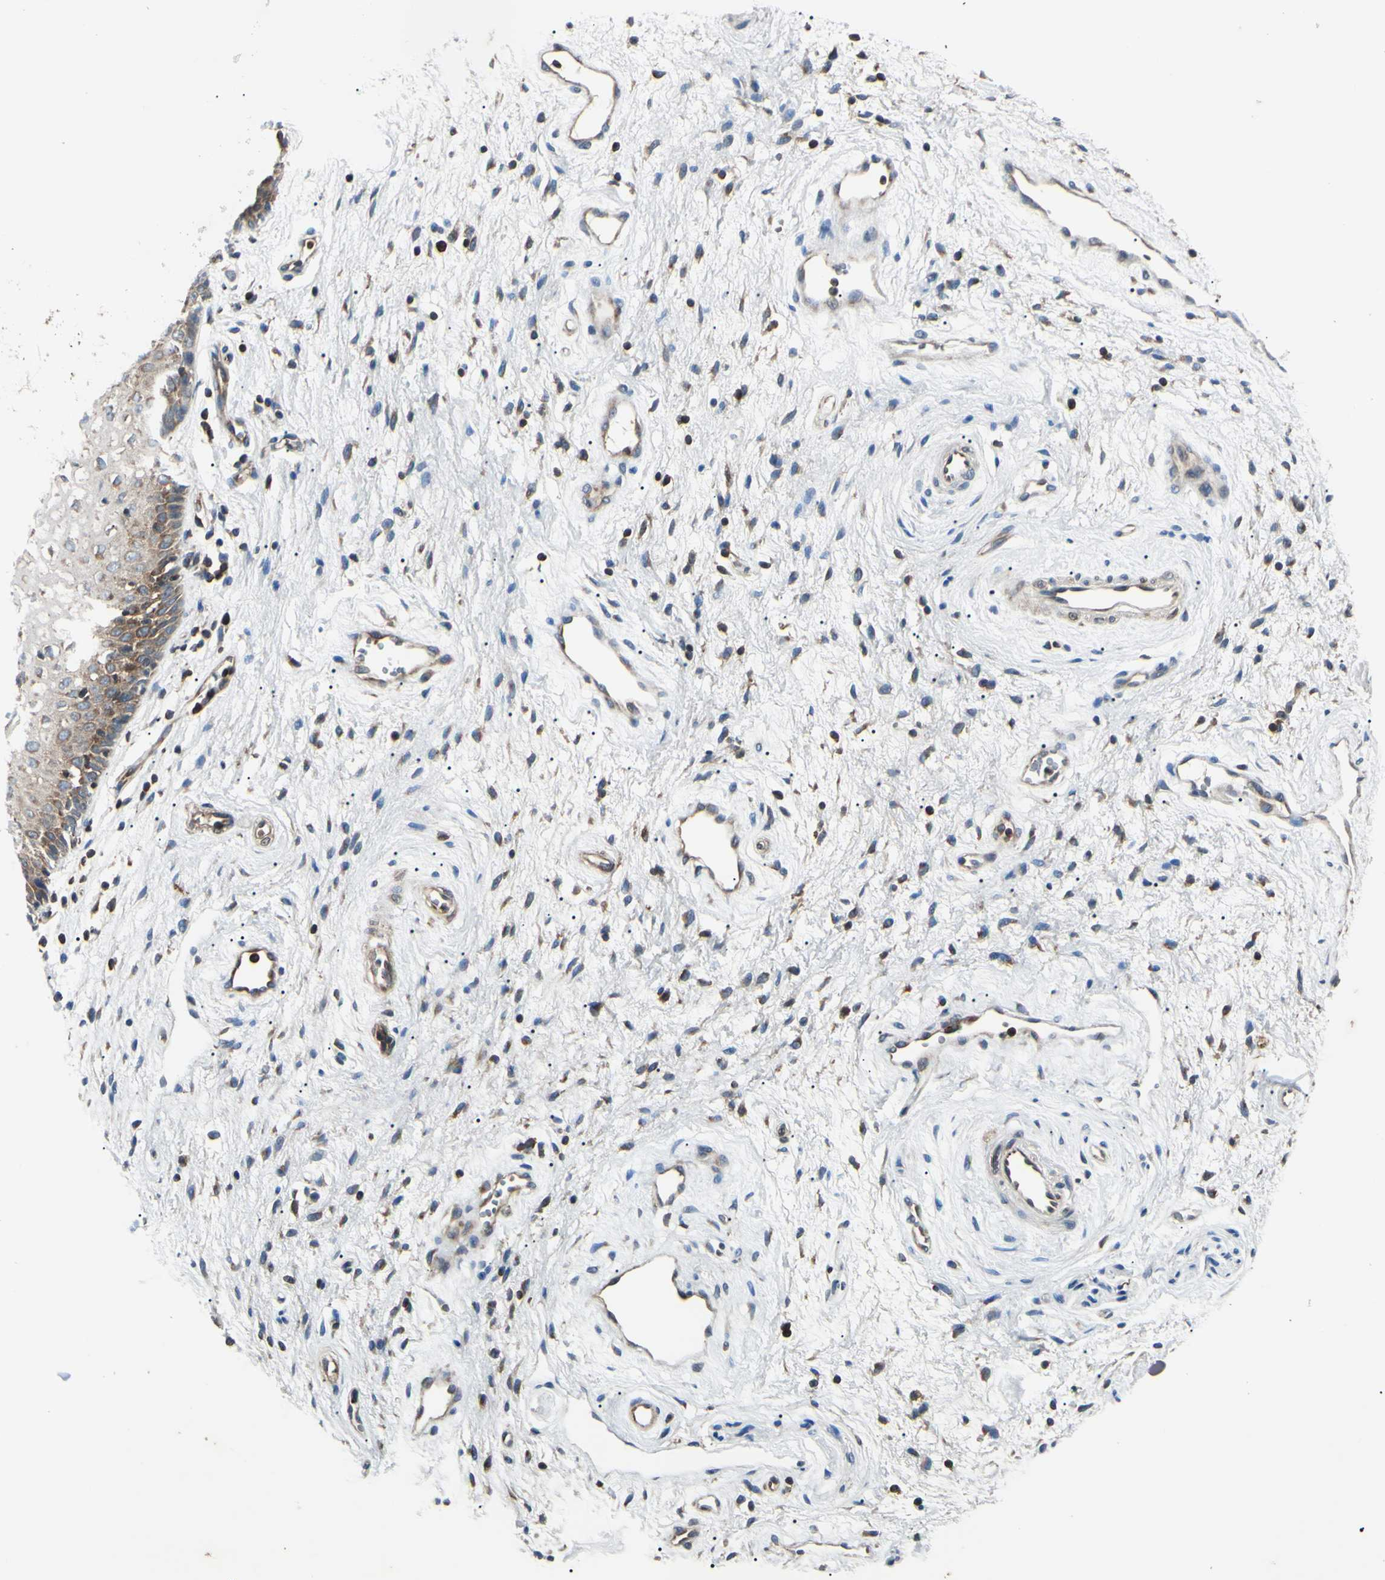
{"staining": {"intensity": "weak", "quantity": "25%-75%", "location": "cytoplasmic/membranous"}, "tissue": "vagina", "cell_type": "Squamous epithelial cells", "image_type": "normal", "snomed": [{"axis": "morphology", "description": "Normal tissue, NOS"}, {"axis": "topography", "description": "Vagina"}], "caption": "DAB immunohistochemical staining of normal vagina exhibits weak cytoplasmic/membranous protein staining in about 25%-75% of squamous epithelial cells. (DAB (3,3'-diaminobenzidine) IHC, brown staining for protein, blue staining for nuclei).", "gene": "MAPRE1", "patient": {"sex": "female", "age": 34}}